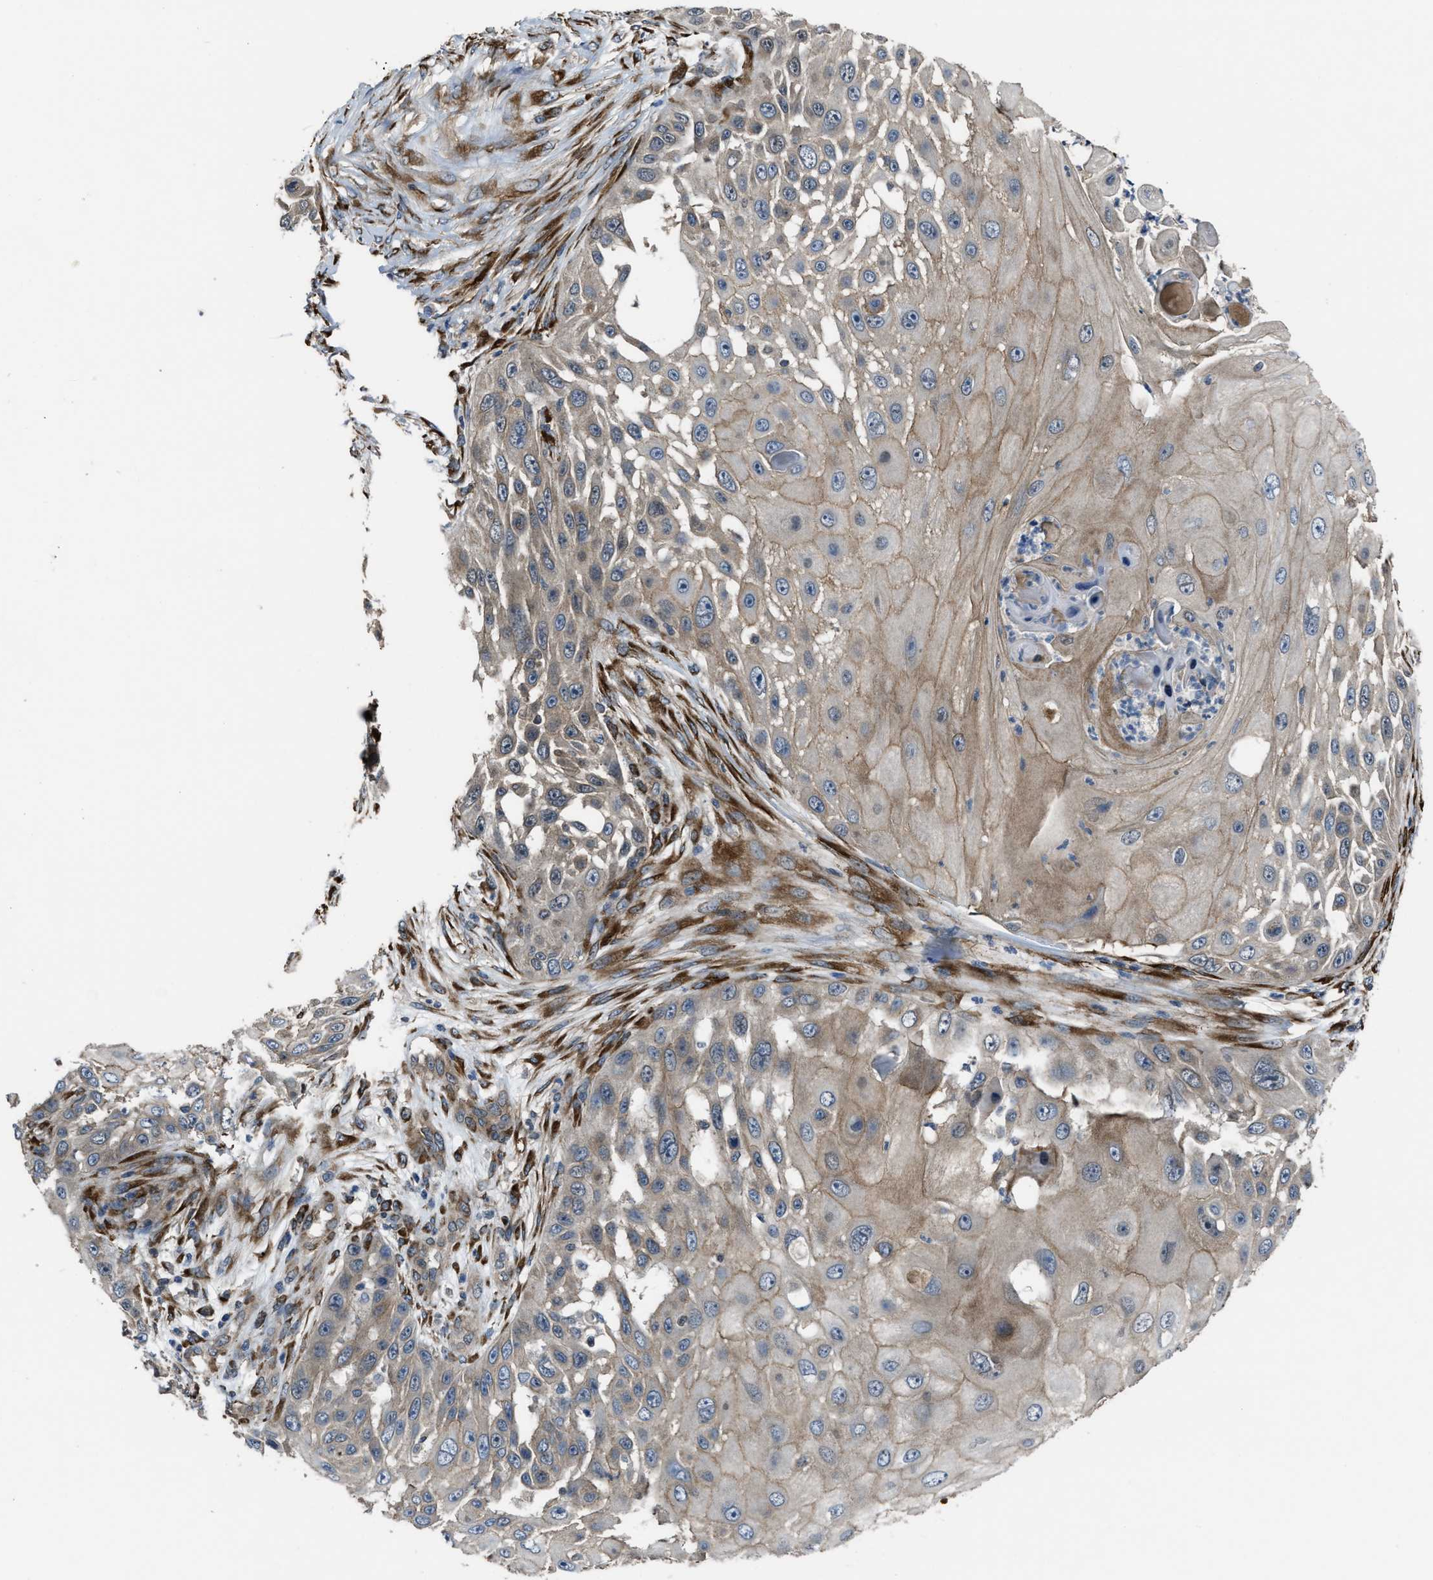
{"staining": {"intensity": "weak", "quantity": ">75%", "location": "cytoplasmic/membranous"}, "tissue": "skin cancer", "cell_type": "Tumor cells", "image_type": "cancer", "snomed": [{"axis": "morphology", "description": "Squamous cell carcinoma, NOS"}, {"axis": "topography", "description": "Skin"}], "caption": "Human skin cancer stained with a protein marker displays weak staining in tumor cells.", "gene": "SELENOM", "patient": {"sex": "female", "age": 44}}